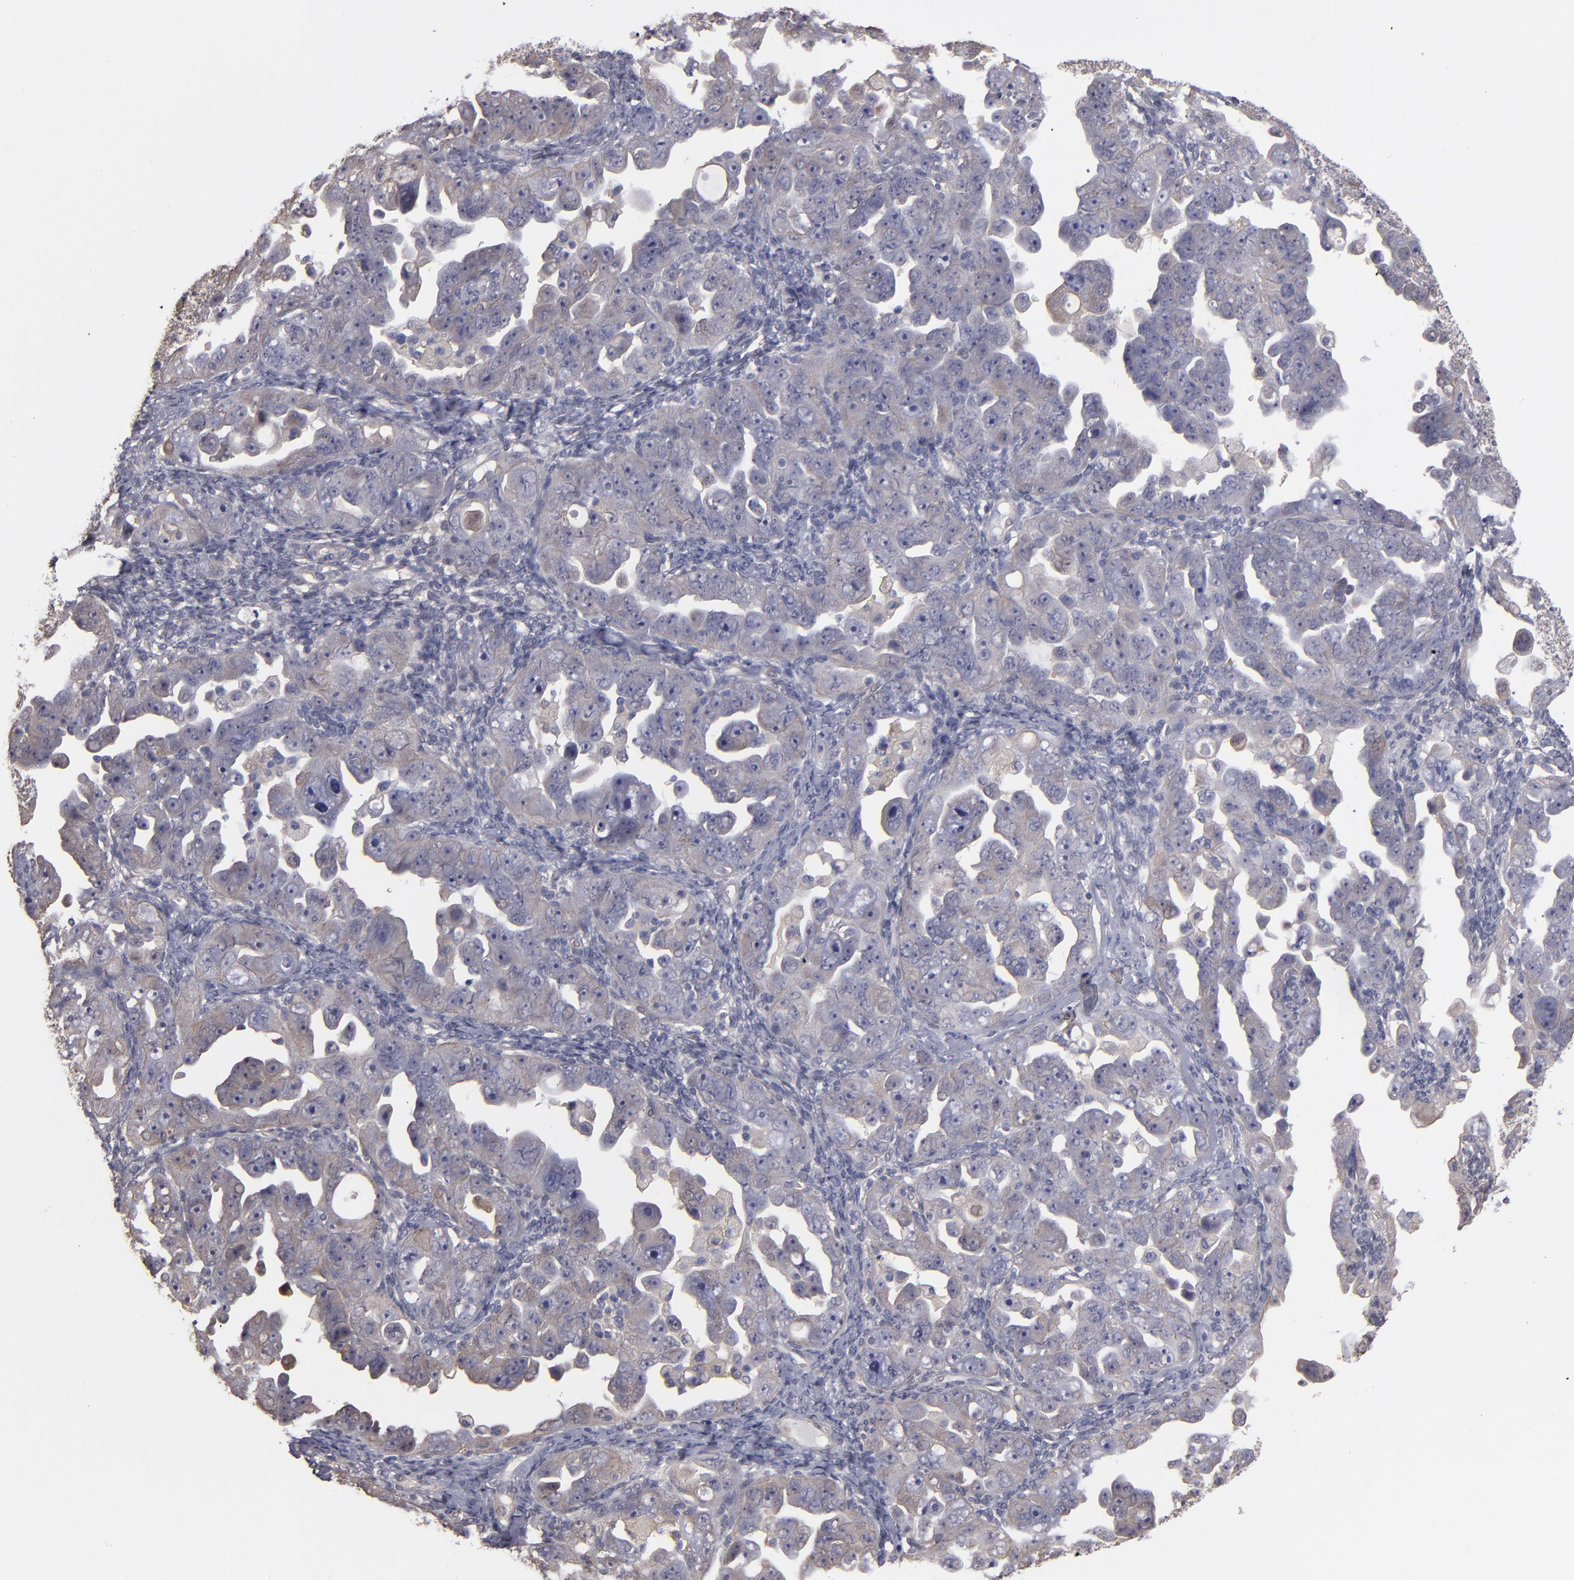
{"staining": {"intensity": "weak", "quantity": ">75%", "location": "cytoplasmic/membranous"}, "tissue": "ovarian cancer", "cell_type": "Tumor cells", "image_type": "cancer", "snomed": [{"axis": "morphology", "description": "Cystadenocarcinoma, serous, NOS"}, {"axis": "topography", "description": "Ovary"}], "caption": "DAB immunohistochemical staining of serous cystadenocarcinoma (ovarian) displays weak cytoplasmic/membranous protein expression in approximately >75% of tumor cells.", "gene": "NDRG2", "patient": {"sex": "female", "age": 66}}